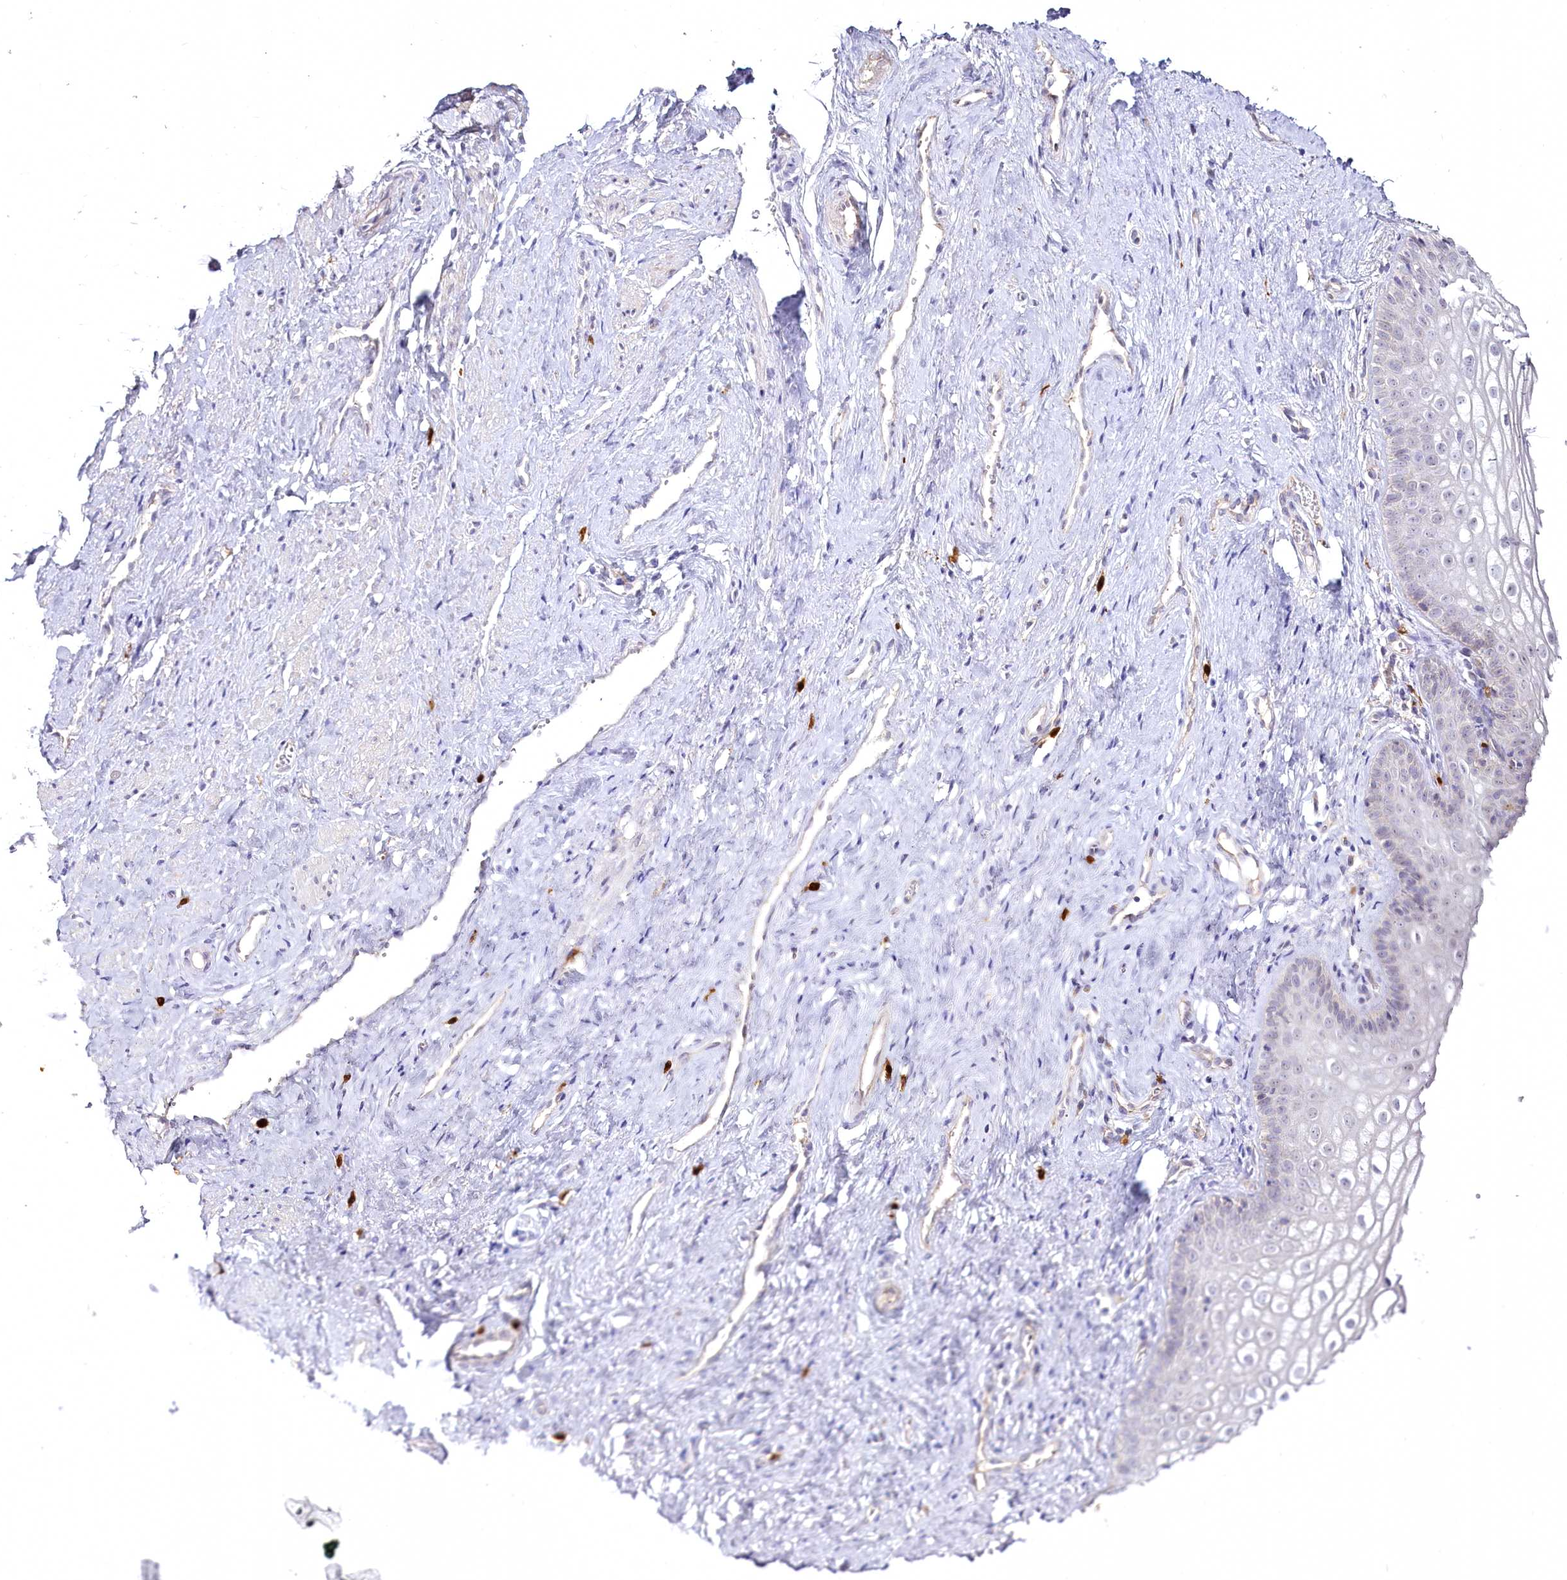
{"staining": {"intensity": "weak", "quantity": "<25%", "location": "cytoplasmic/membranous"}, "tissue": "vagina", "cell_type": "Squamous epithelial cells", "image_type": "normal", "snomed": [{"axis": "morphology", "description": "Normal tissue, NOS"}, {"axis": "topography", "description": "Vagina"}], "caption": "The immunohistochemistry photomicrograph has no significant expression in squamous epithelial cells of vagina. Nuclei are stained in blue.", "gene": "VWA5A", "patient": {"sex": "female", "age": 46}}